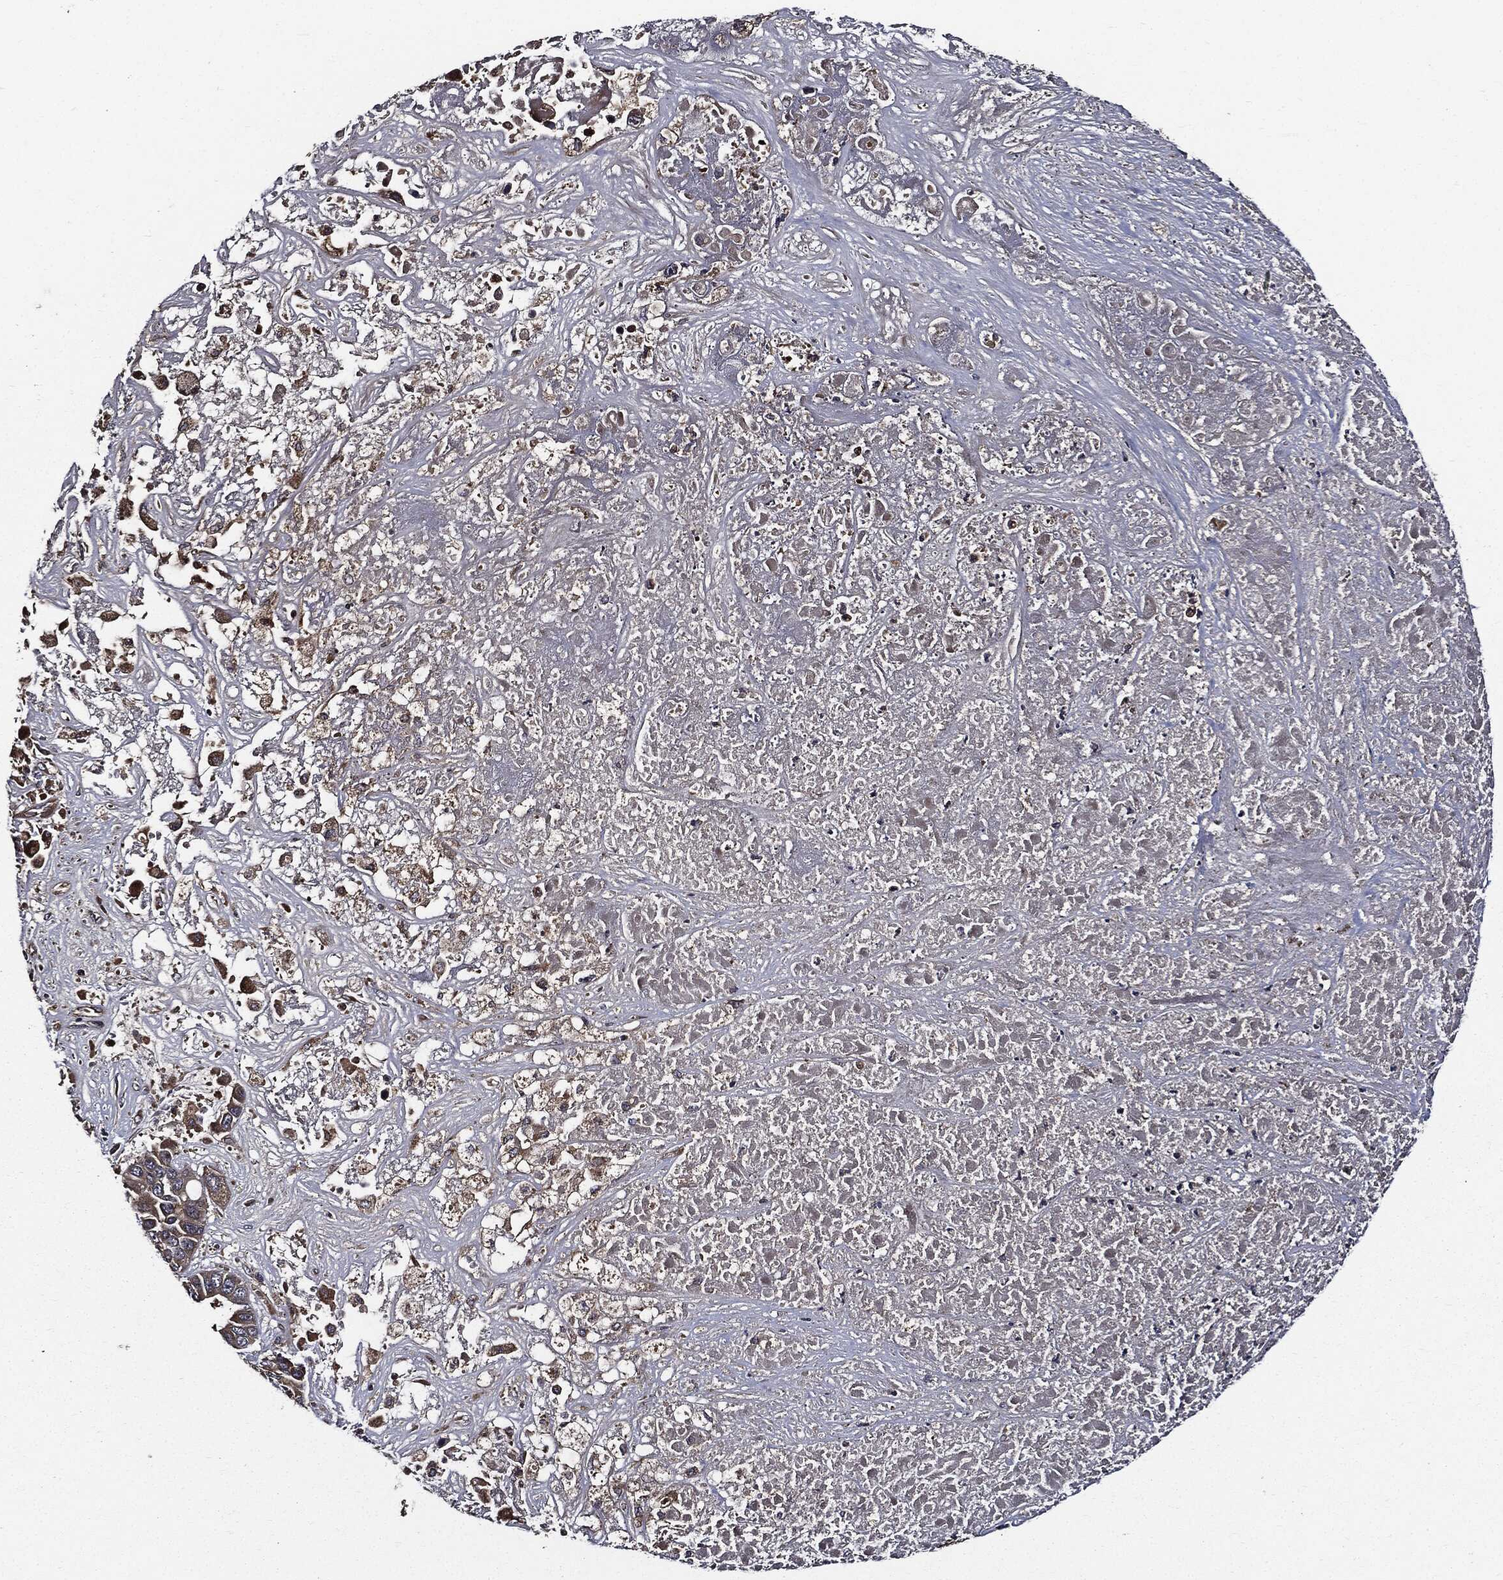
{"staining": {"intensity": "negative", "quantity": "none", "location": "none"}, "tissue": "liver cancer", "cell_type": "Tumor cells", "image_type": "cancer", "snomed": [{"axis": "morphology", "description": "Cholangiocarcinoma"}, {"axis": "topography", "description": "Liver"}], "caption": "Image shows no significant protein staining in tumor cells of liver cholangiocarcinoma.", "gene": "HTT", "patient": {"sex": "female", "age": 52}}